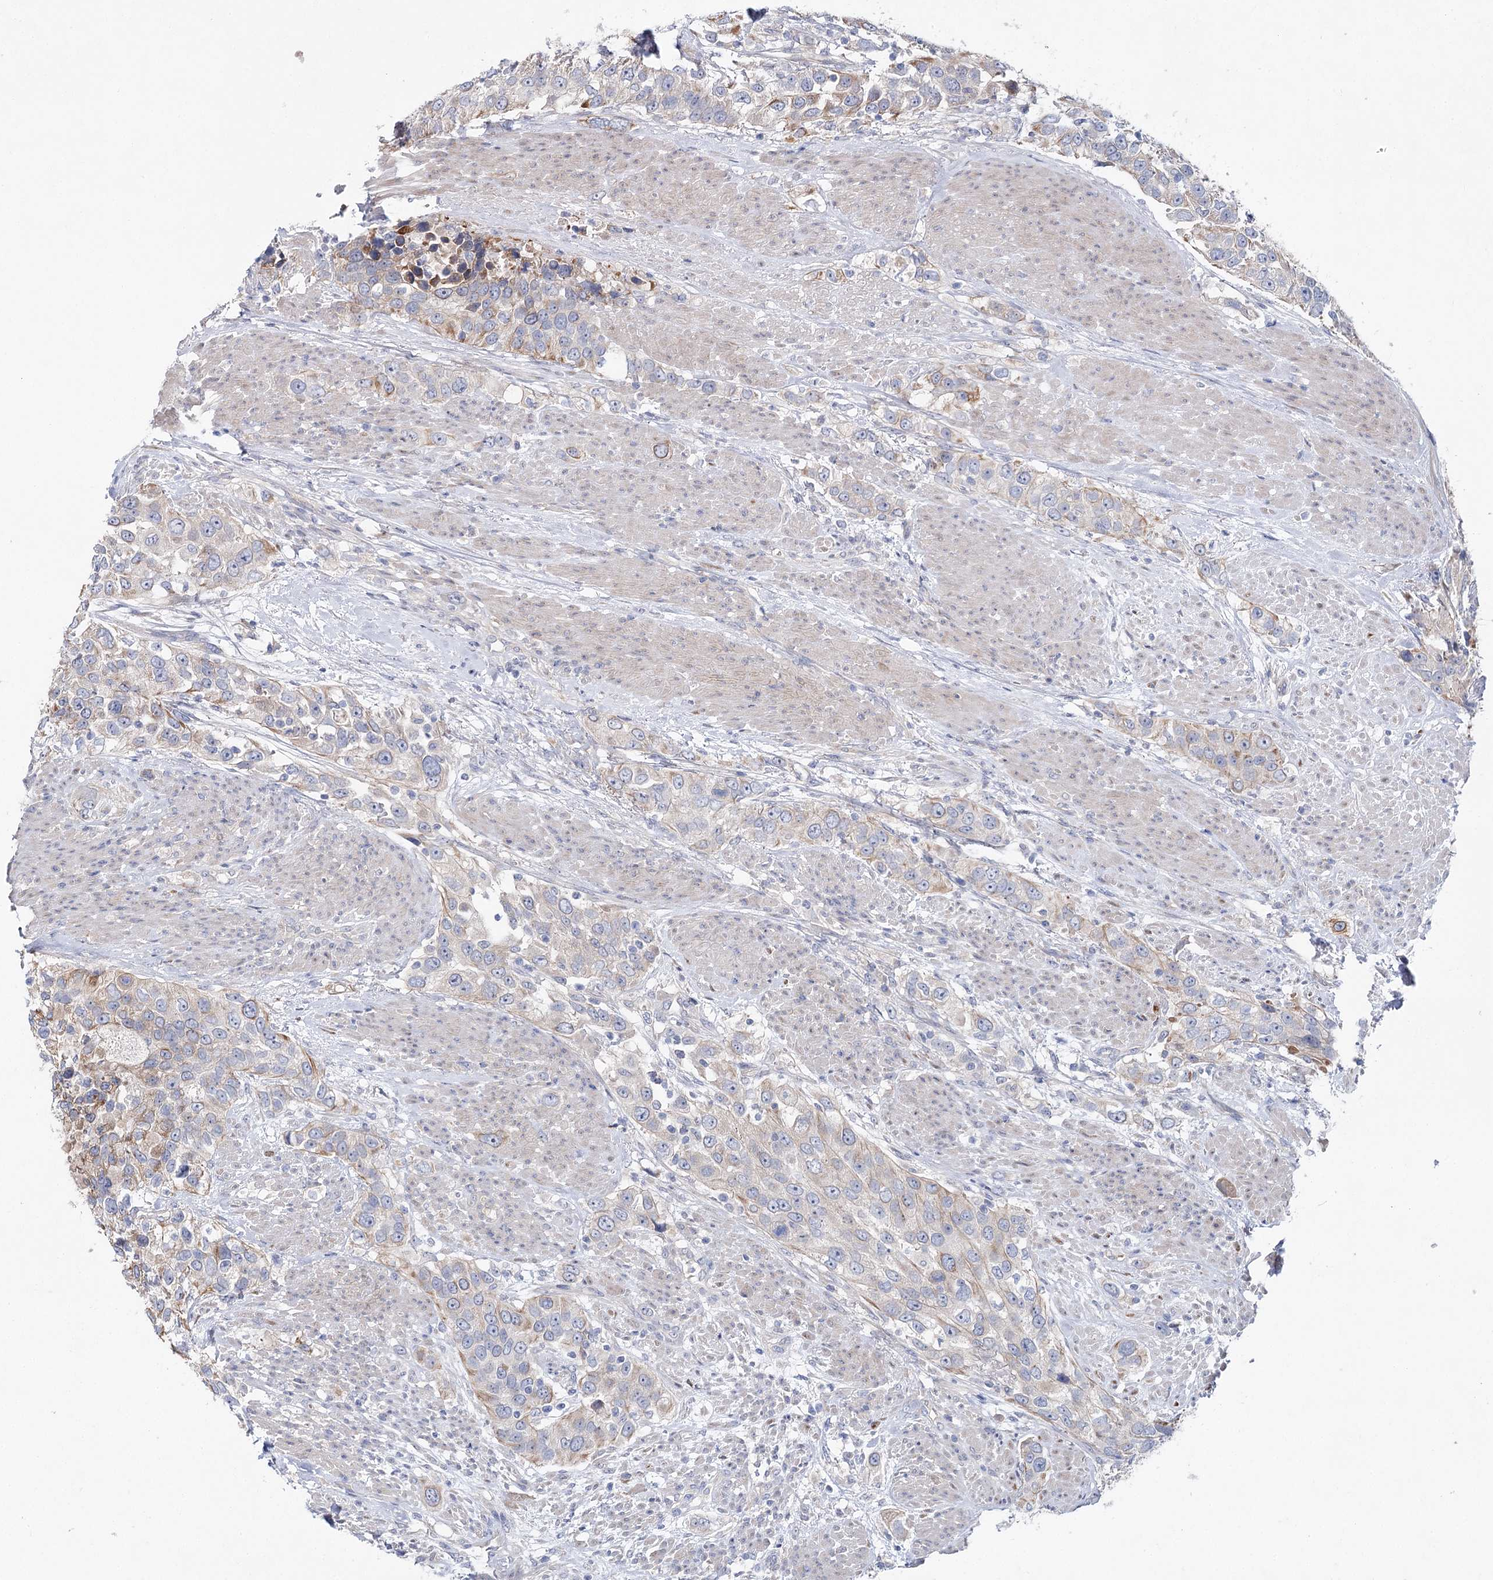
{"staining": {"intensity": "weak", "quantity": "<25%", "location": "cytoplasmic/membranous"}, "tissue": "urothelial cancer", "cell_type": "Tumor cells", "image_type": "cancer", "snomed": [{"axis": "morphology", "description": "Urothelial carcinoma, High grade"}, {"axis": "topography", "description": "Urinary bladder"}], "caption": "Photomicrograph shows no protein staining in tumor cells of urothelial cancer tissue. (Brightfield microscopy of DAB (3,3'-diaminobenzidine) immunohistochemistry at high magnification).", "gene": "LRRC14B", "patient": {"sex": "female", "age": 80}}